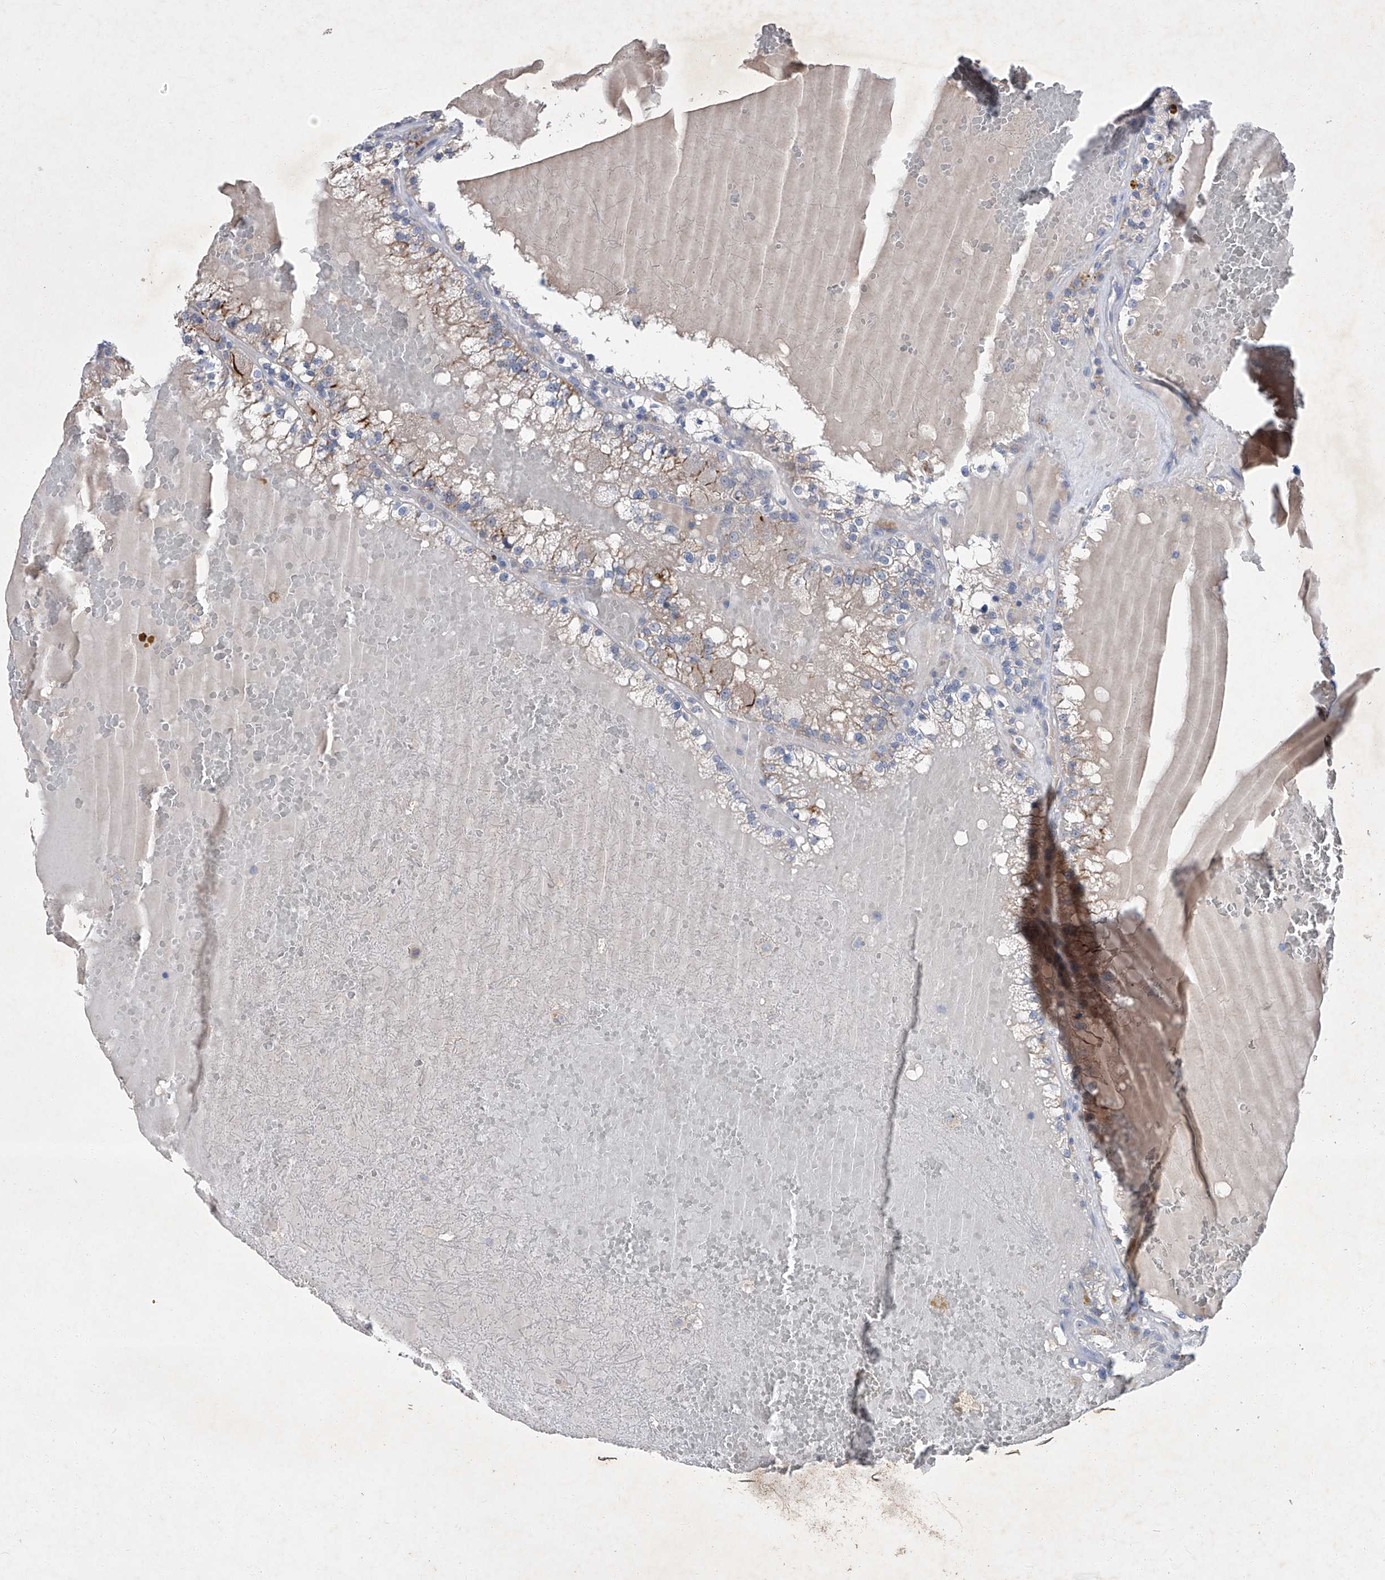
{"staining": {"intensity": "moderate", "quantity": "<25%", "location": "cytoplasmic/membranous"}, "tissue": "renal cancer", "cell_type": "Tumor cells", "image_type": "cancer", "snomed": [{"axis": "morphology", "description": "Adenocarcinoma, NOS"}, {"axis": "topography", "description": "Kidney"}], "caption": "IHC staining of renal cancer, which exhibits low levels of moderate cytoplasmic/membranous positivity in approximately <25% of tumor cells indicating moderate cytoplasmic/membranous protein positivity. The staining was performed using DAB (3,3'-diaminobenzidine) (brown) for protein detection and nuclei were counterstained in hematoxylin (blue).", "gene": "SBK2", "patient": {"sex": "female", "age": 56}}